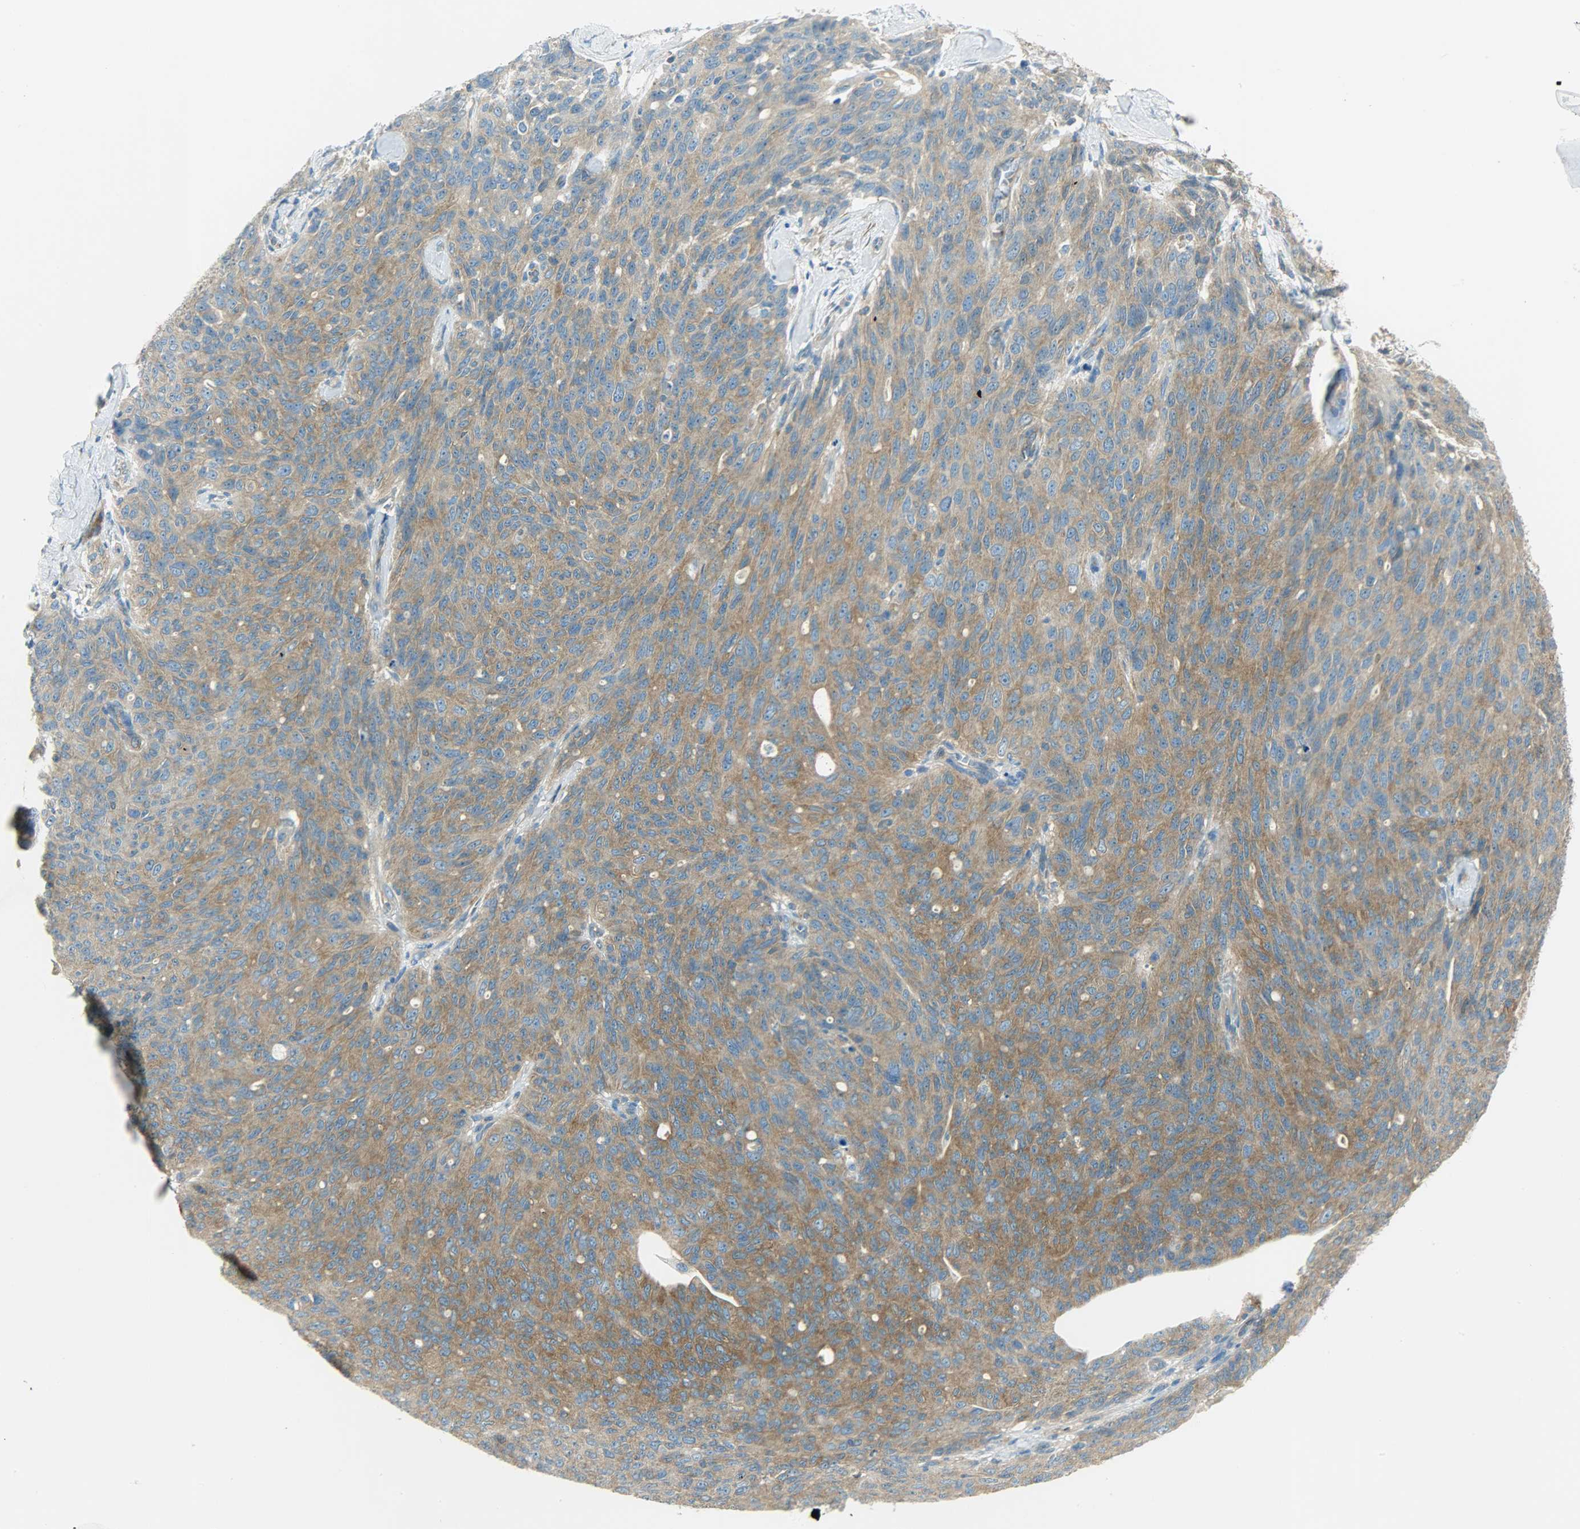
{"staining": {"intensity": "moderate", "quantity": ">75%", "location": "cytoplasmic/membranous"}, "tissue": "ovarian cancer", "cell_type": "Tumor cells", "image_type": "cancer", "snomed": [{"axis": "morphology", "description": "Carcinoma, endometroid"}, {"axis": "topography", "description": "Ovary"}], "caption": "The image demonstrates a brown stain indicating the presence of a protein in the cytoplasmic/membranous of tumor cells in ovarian cancer (endometroid carcinoma). (DAB = brown stain, brightfield microscopy at high magnification).", "gene": "TSC22D2", "patient": {"sex": "female", "age": 60}}